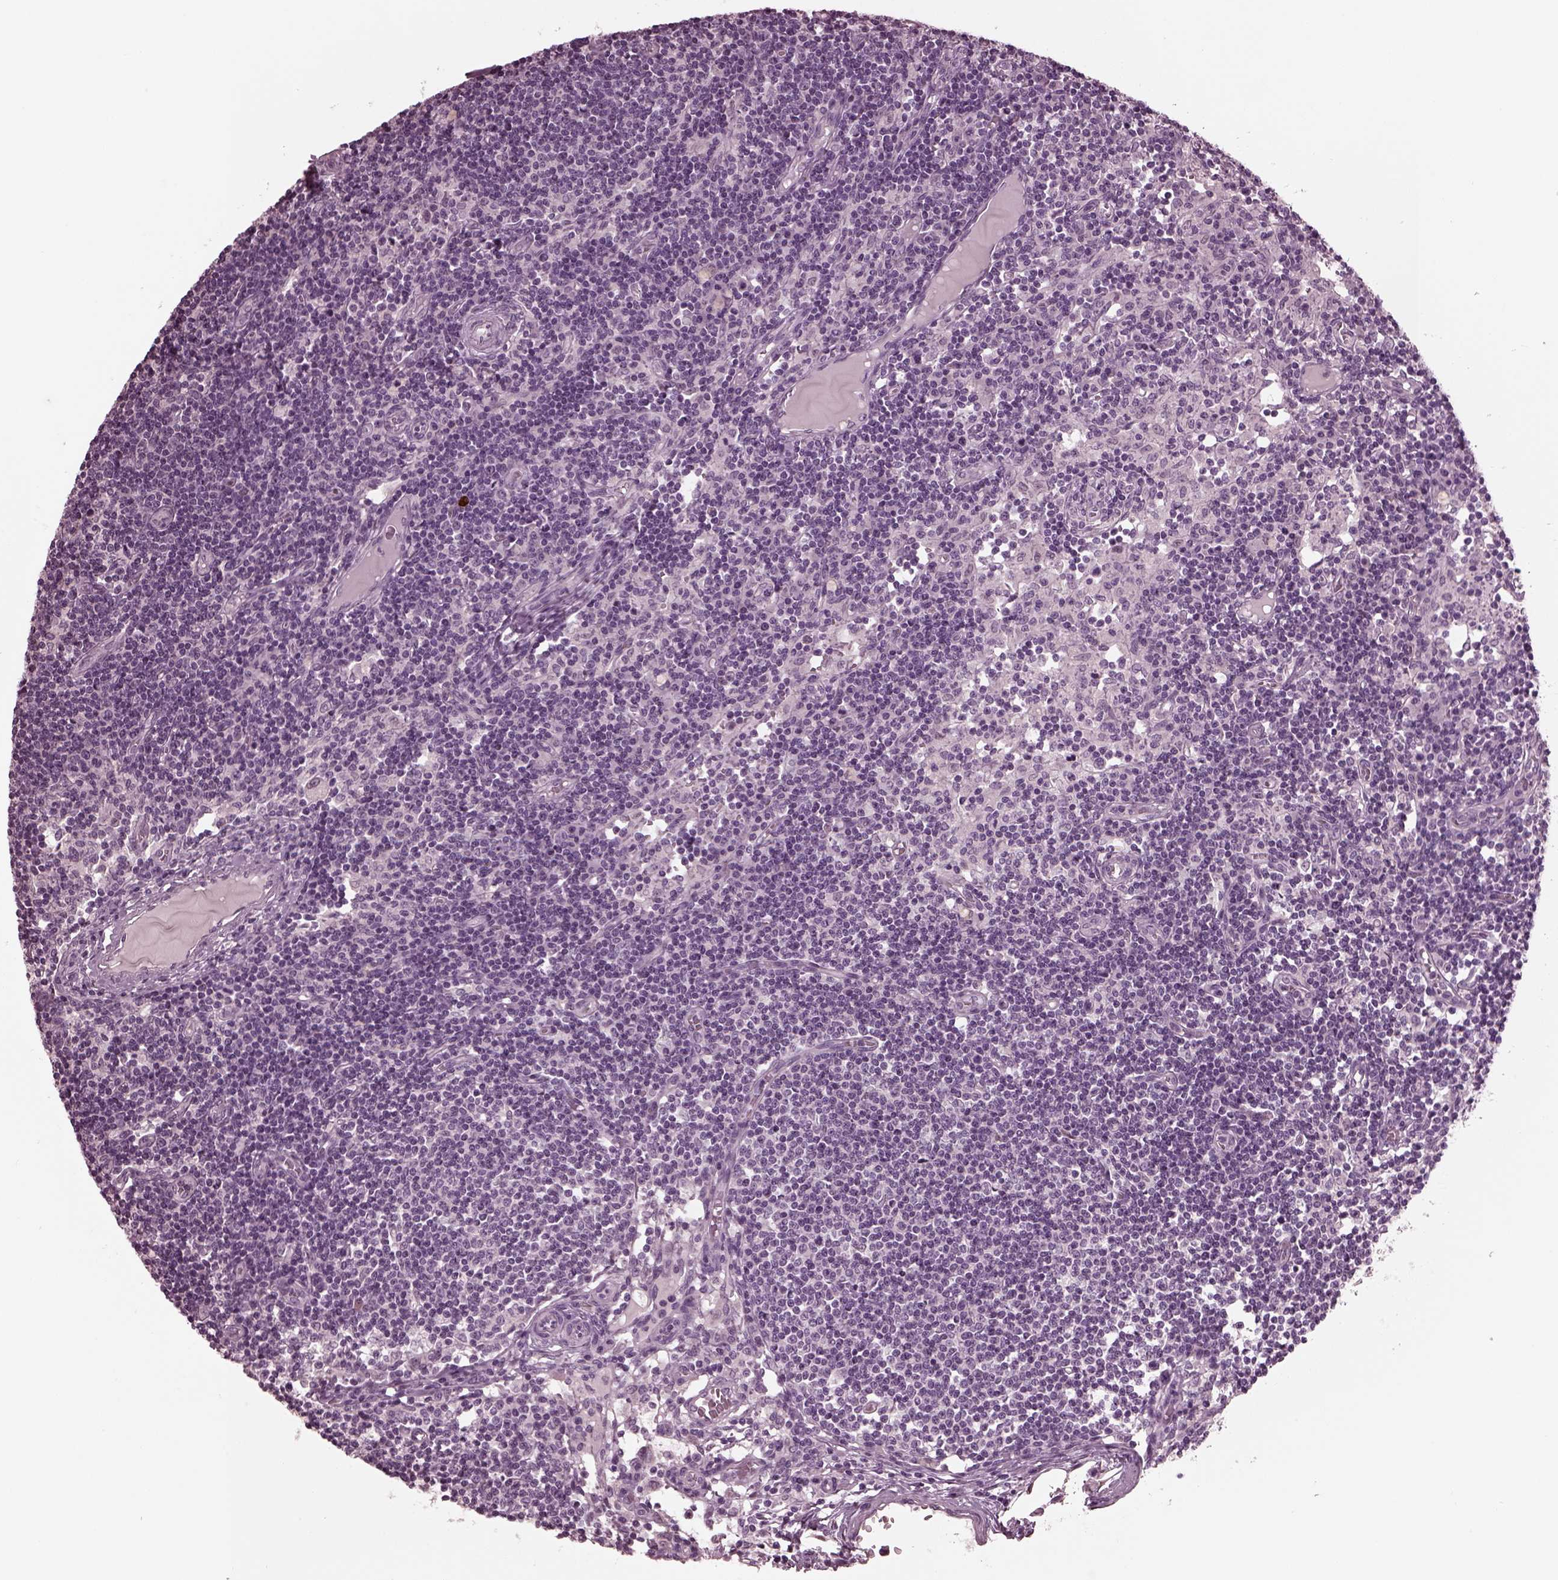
{"staining": {"intensity": "negative", "quantity": "none", "location": "none"}, "tissue": "lymph node", "cell_type": "Germinal center cells", "image_type": "normal", "snomed": [{"axis": "morphology", "description": "Normal tissue, NOS"}, {"axis": "topography", "description": "Lymph node"}], "caption": "Immunohistochemical staining of unremarkable human lymph node shows no significant expression in germinal center cells. (Stains: DAB (3,3'-diaminobenzidine) IHC with hematoxylin counter stain, Microscopy: brightfield microscopy at high magnification).", "gene": "MIB2", "patient": {"sex": "female", "age": 72}}